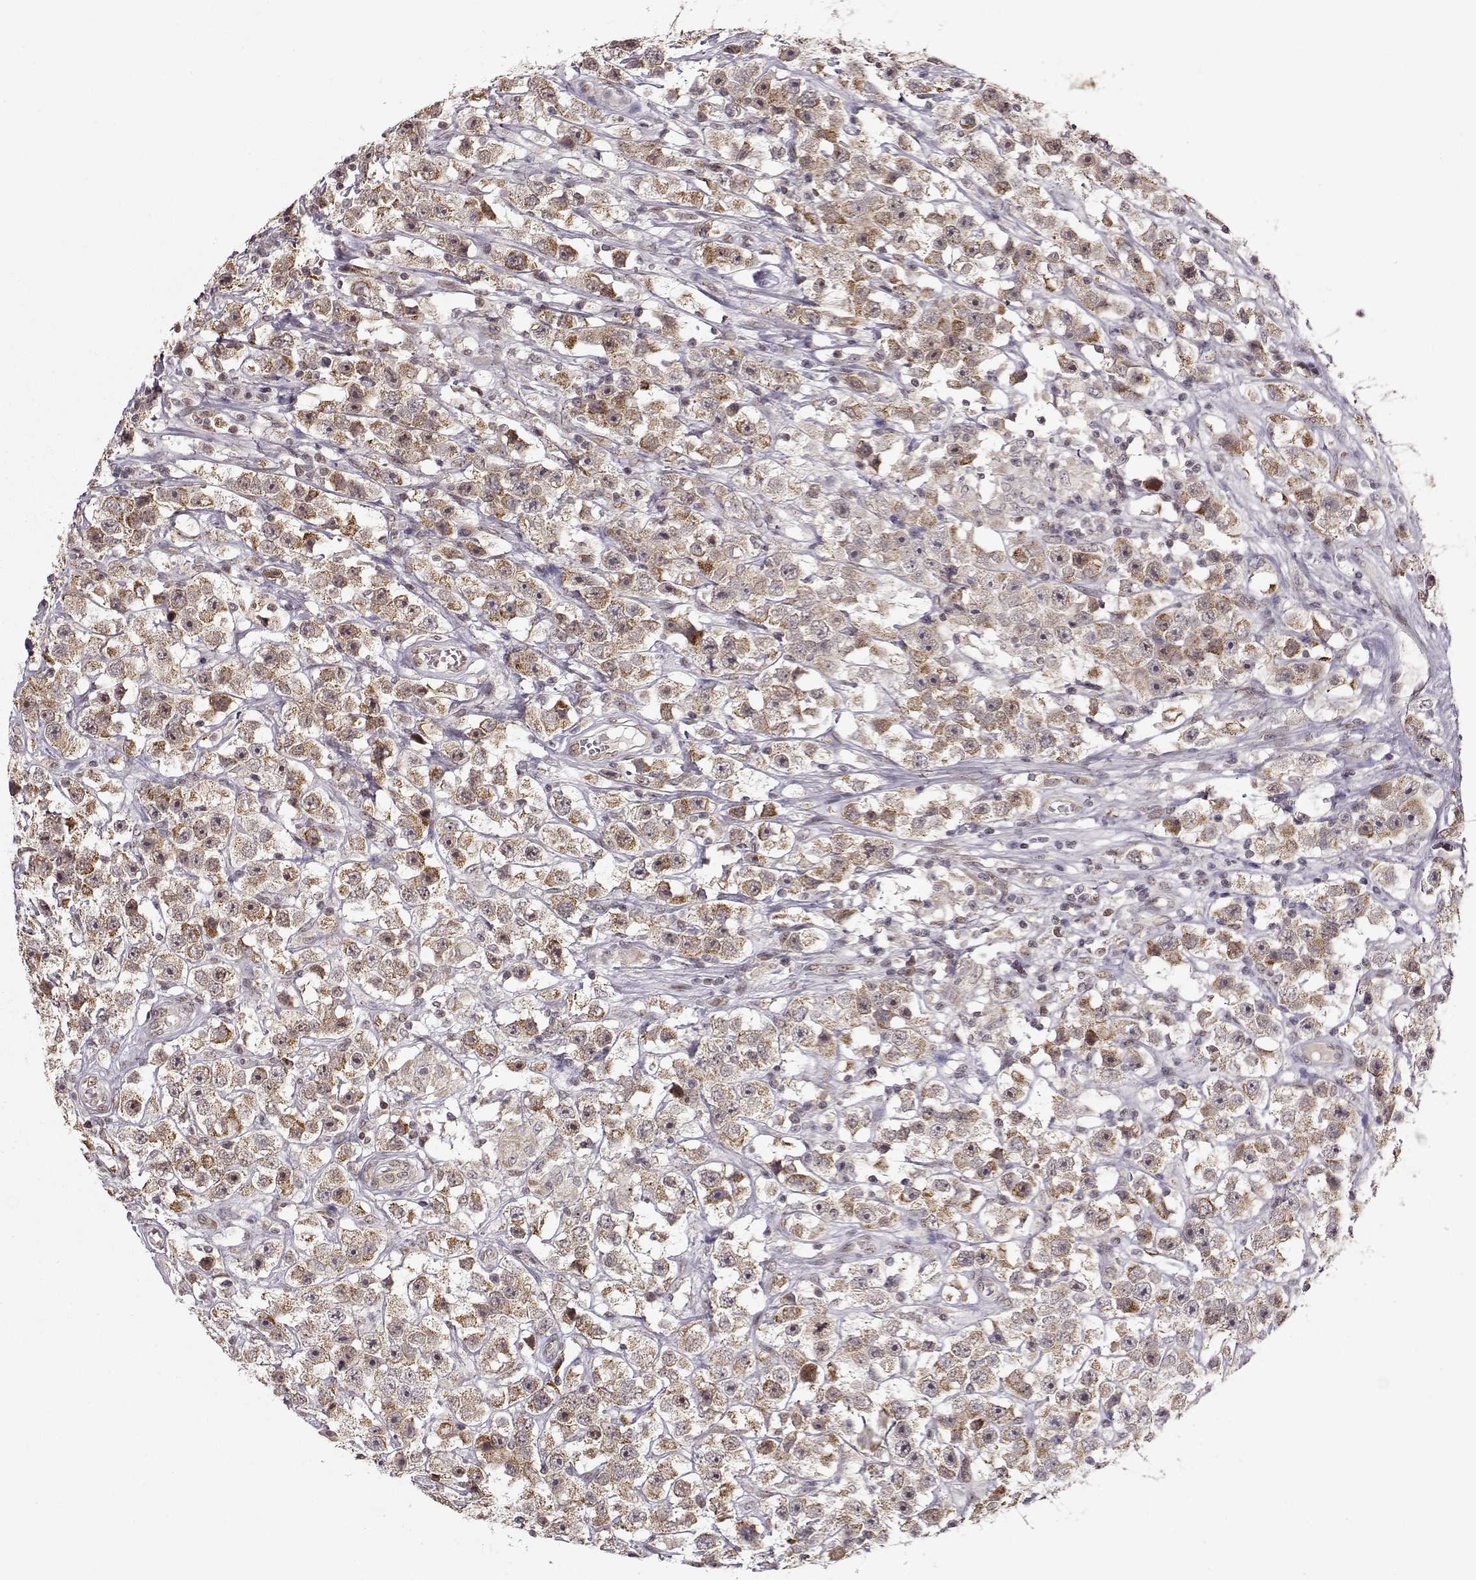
{"staining": {"intensity": "moderate", "quantity": ">75%", "location": "cytoplasmic/membranous"}, "tissue": "testis cancer", "cell_type": "Tumor cells", "image_type": "cancer", "snomed": [{"axis": "morphology", "description": "Seminoma, NOS"}, {"axis": "topography", "description": "Testis"}], "caption": "This is an image of IHC staining of testis cancer (seminoma), which shows moderate staining in the cytoplasmic/membranous of tumor cells.", "gene": "RAI1", "patient": {"sex": "male", "age": 45}}